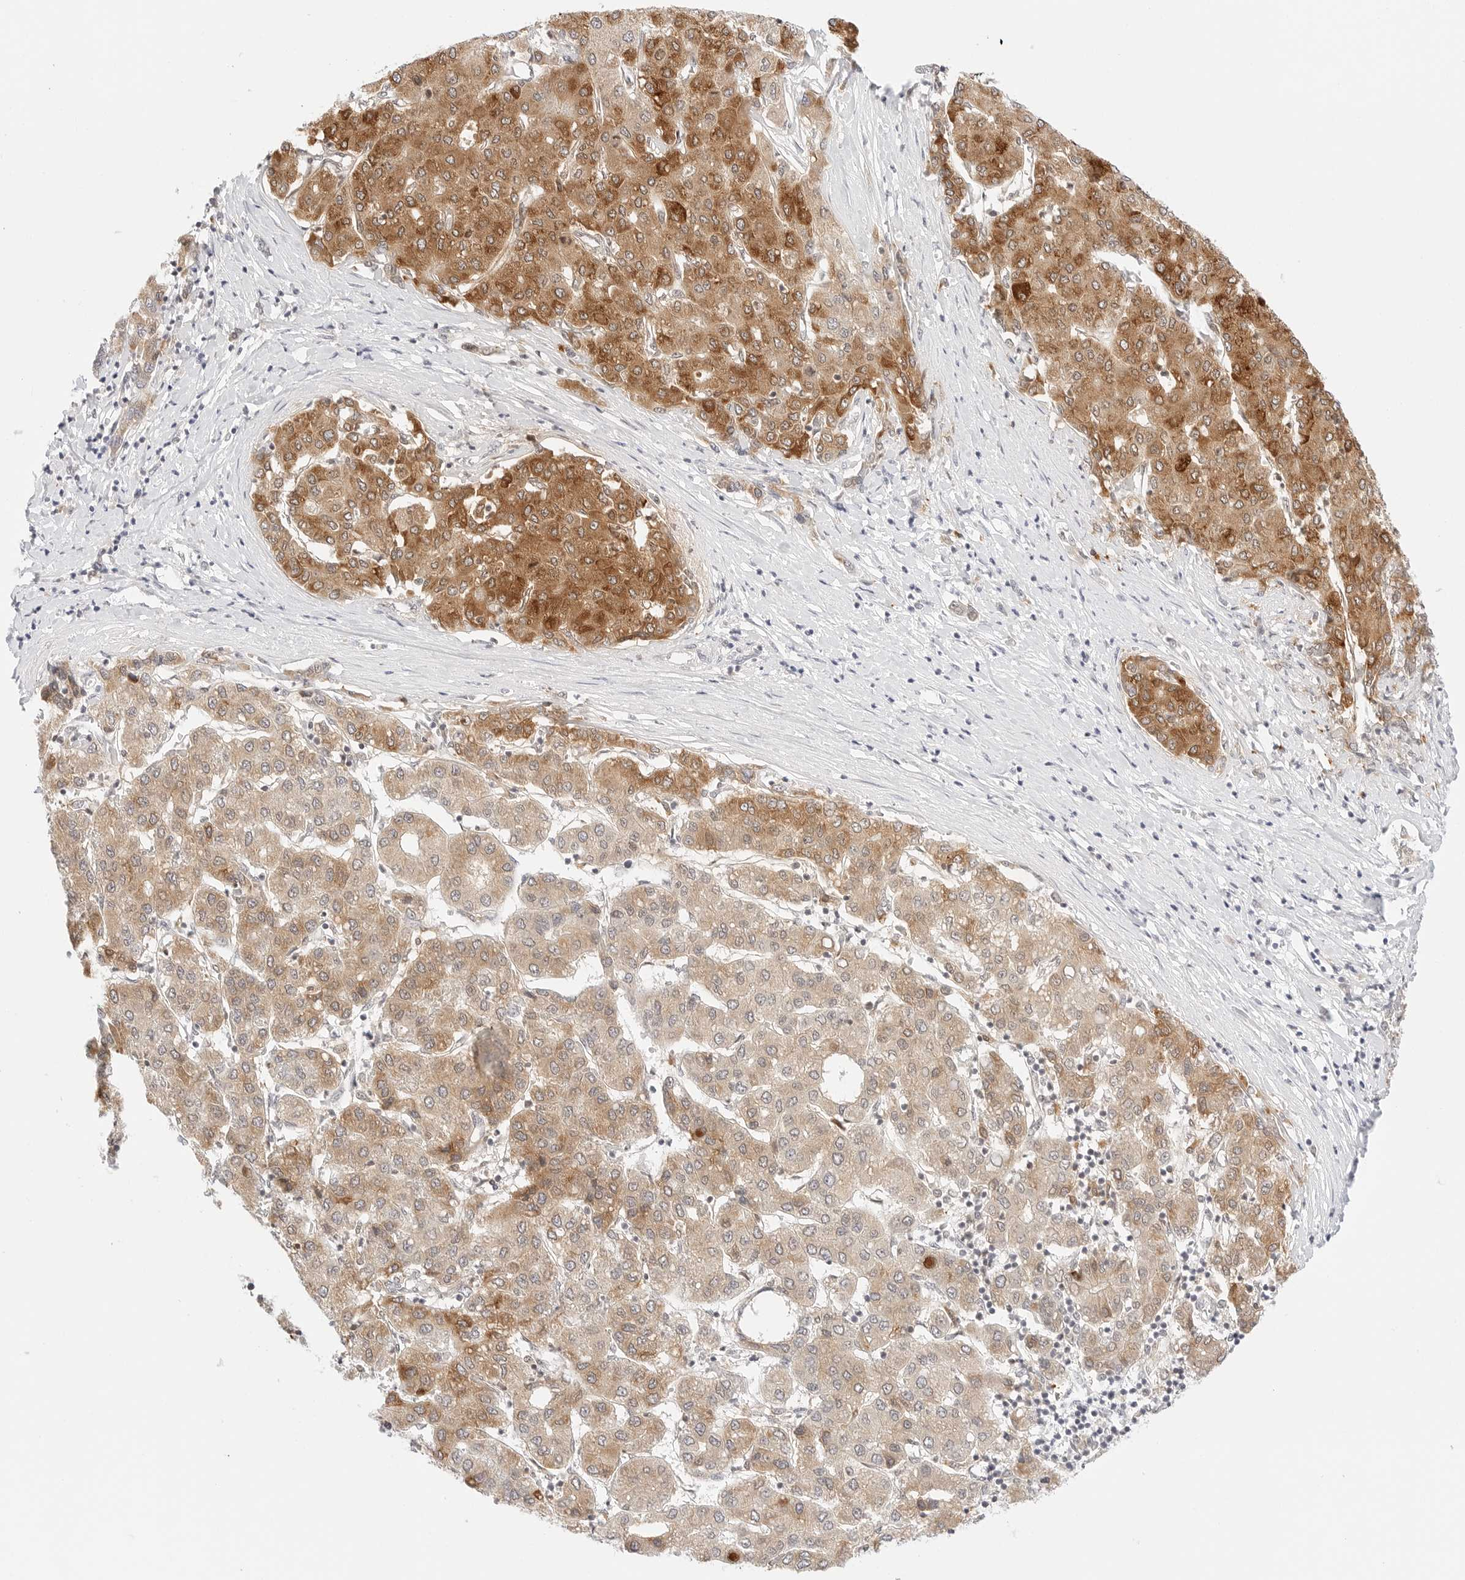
{"staining": {"intensity": "moderate", "quantity": ">75%", "location": "cytoplasmic/membranous"}, "tissue": "liver cancer", "cell_type": "Tumor cells", "image_type": "cancer", "snomed": [{"axis": "morphology", "description": "Carcinoma, Hepatocellular, NOS"}, {"axis": "topography", "description": "Liver"}], "caption": "Human liver hepatocellular carcinoma stained for a protein (brown) displays moderate cytoplasmic/membranous positive staining in about >75% of tumor cells.", "gene": "ERO1B", "patient": {"sex": "male", "age": 65}}